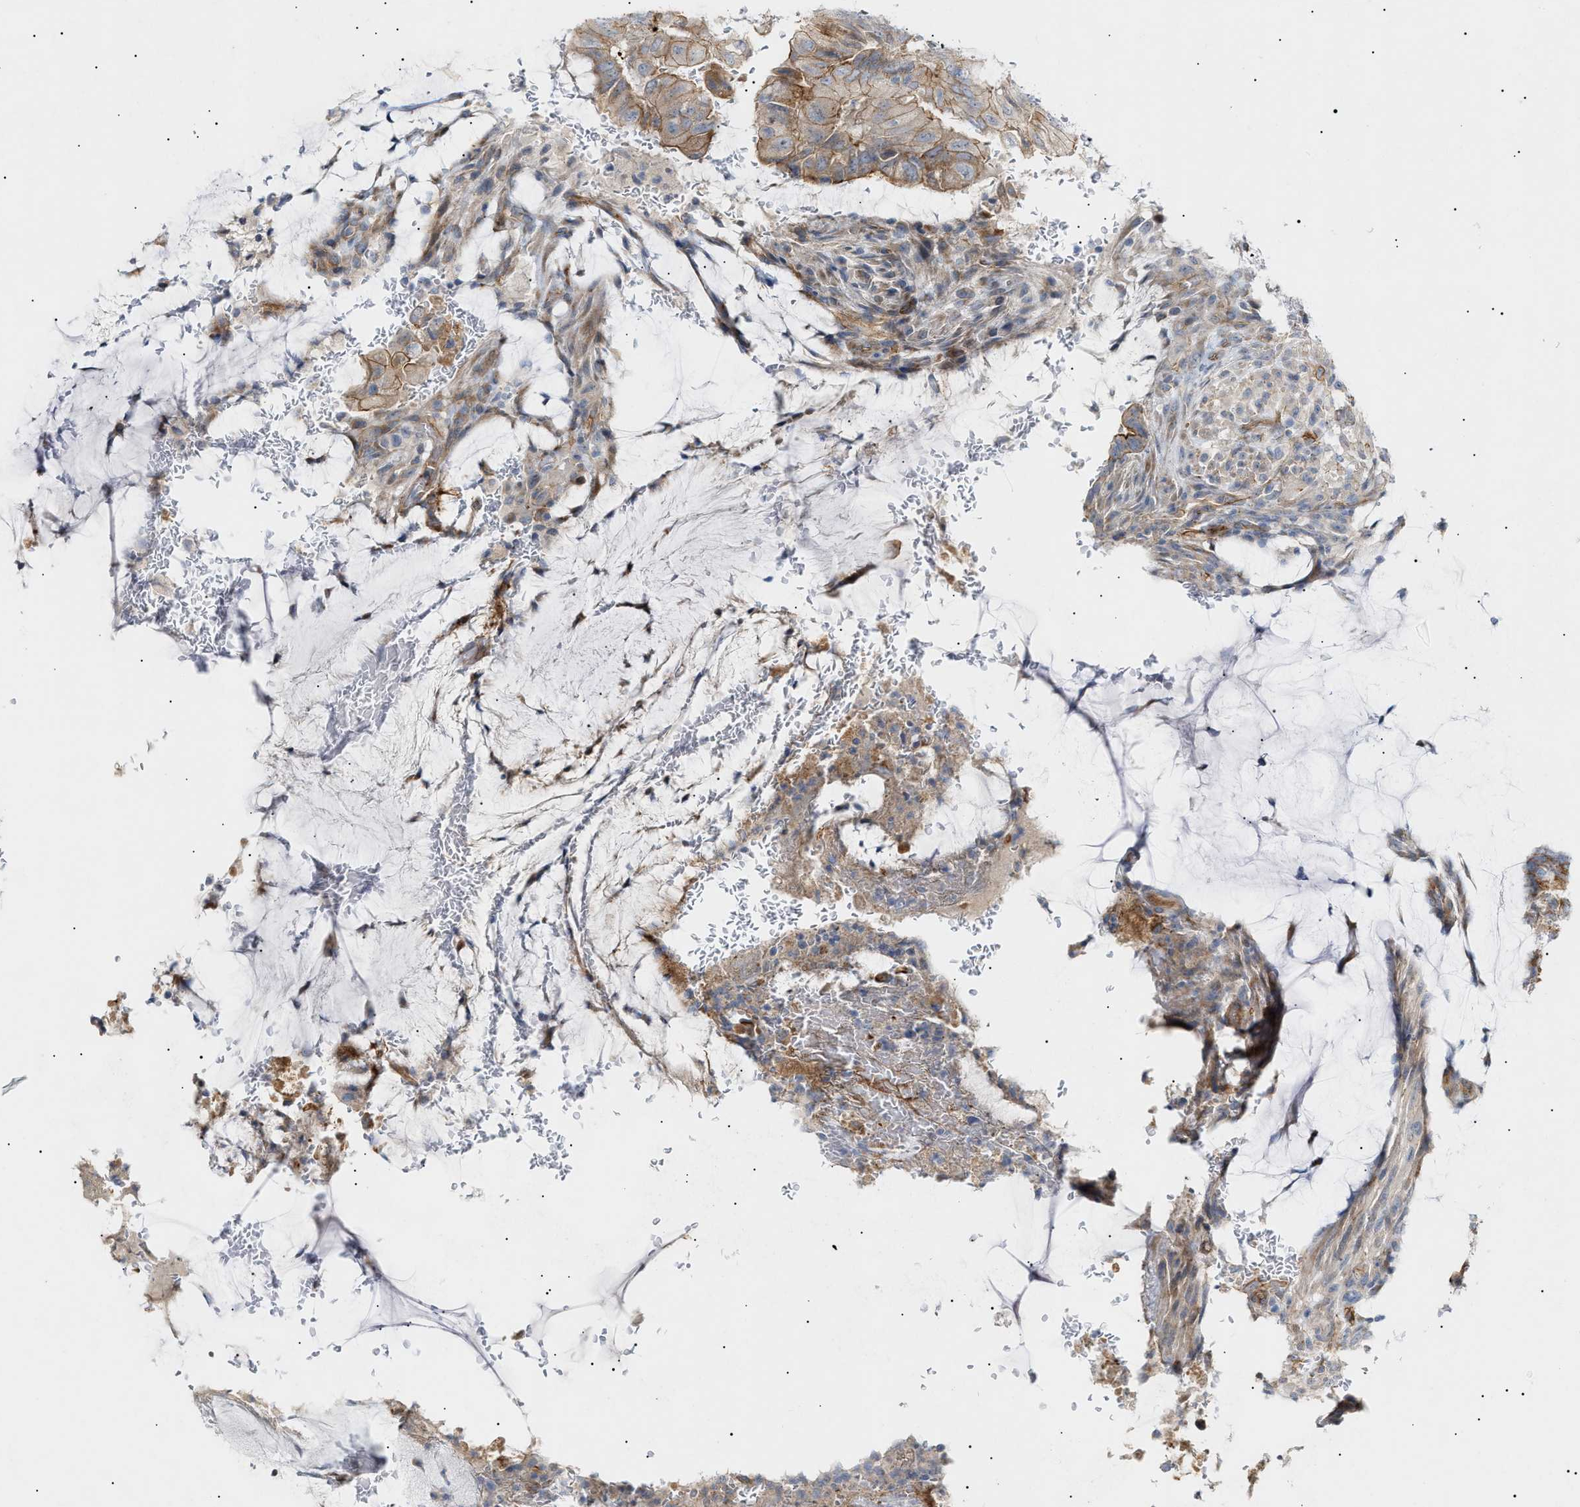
{"staining": {"intensity": "moderate", "quantity": "25%-75%", "location": "cytoplasmic/membranous"}, "tissue": "colorectal cancer", "cell_type": "Tumor cells", "image_type": "cancer", "snomed": [{"axis": "morphology", "description": "Normal tissue, NOS"}, {"axis": "morphology", "description": "Adenocarcinoma, NOS"}, {"axis": "topography", "description": "Rectum"}], "caption": "Protein staining reveals moderate cytoplasmic/membranous expression in about 25%-75% of tumor cells in colorectal cancer (adenocarcinoma).", "gene": "ZFHX2", "patient": {"sex": "male", "age": 92}}